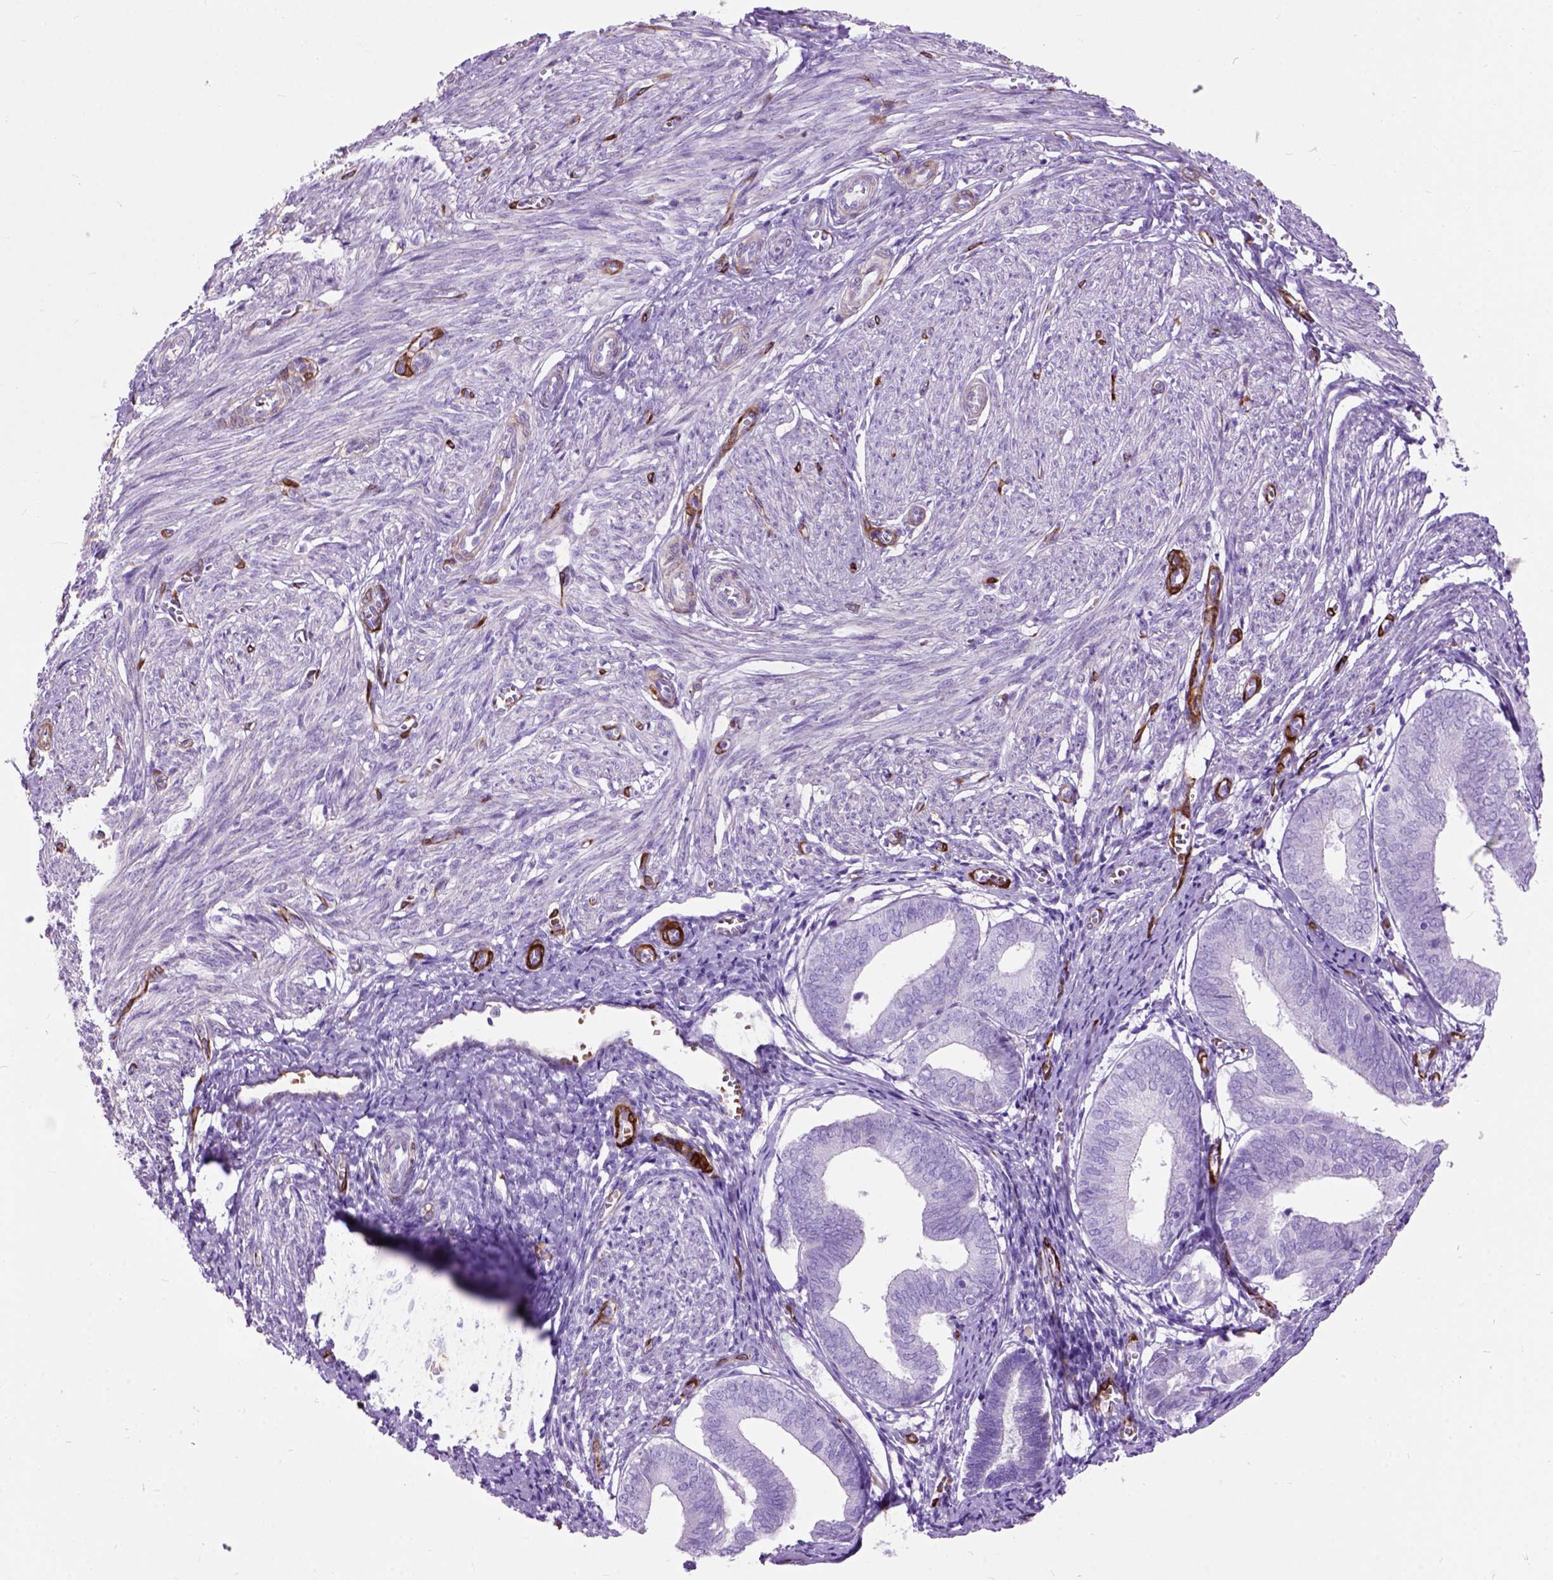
{"staining": {"intensity": "negative", "quantity": "none", "location": "none"}, "tissue": "endometrium", "cell_type": "Cells in endometrial stroma", "image_type": "normal", "snomed": [{"axis": "morphology", "description": "Normal tissue, NOS"}, {"axis": "topography", "description": "Endometrium"}], "caption": "Human endometrium stained for a protein using IHC reveals no expression in cells in endometrial stroma.", "gene": "MAPT", "patient": {"sex": "female", "age": 50}}